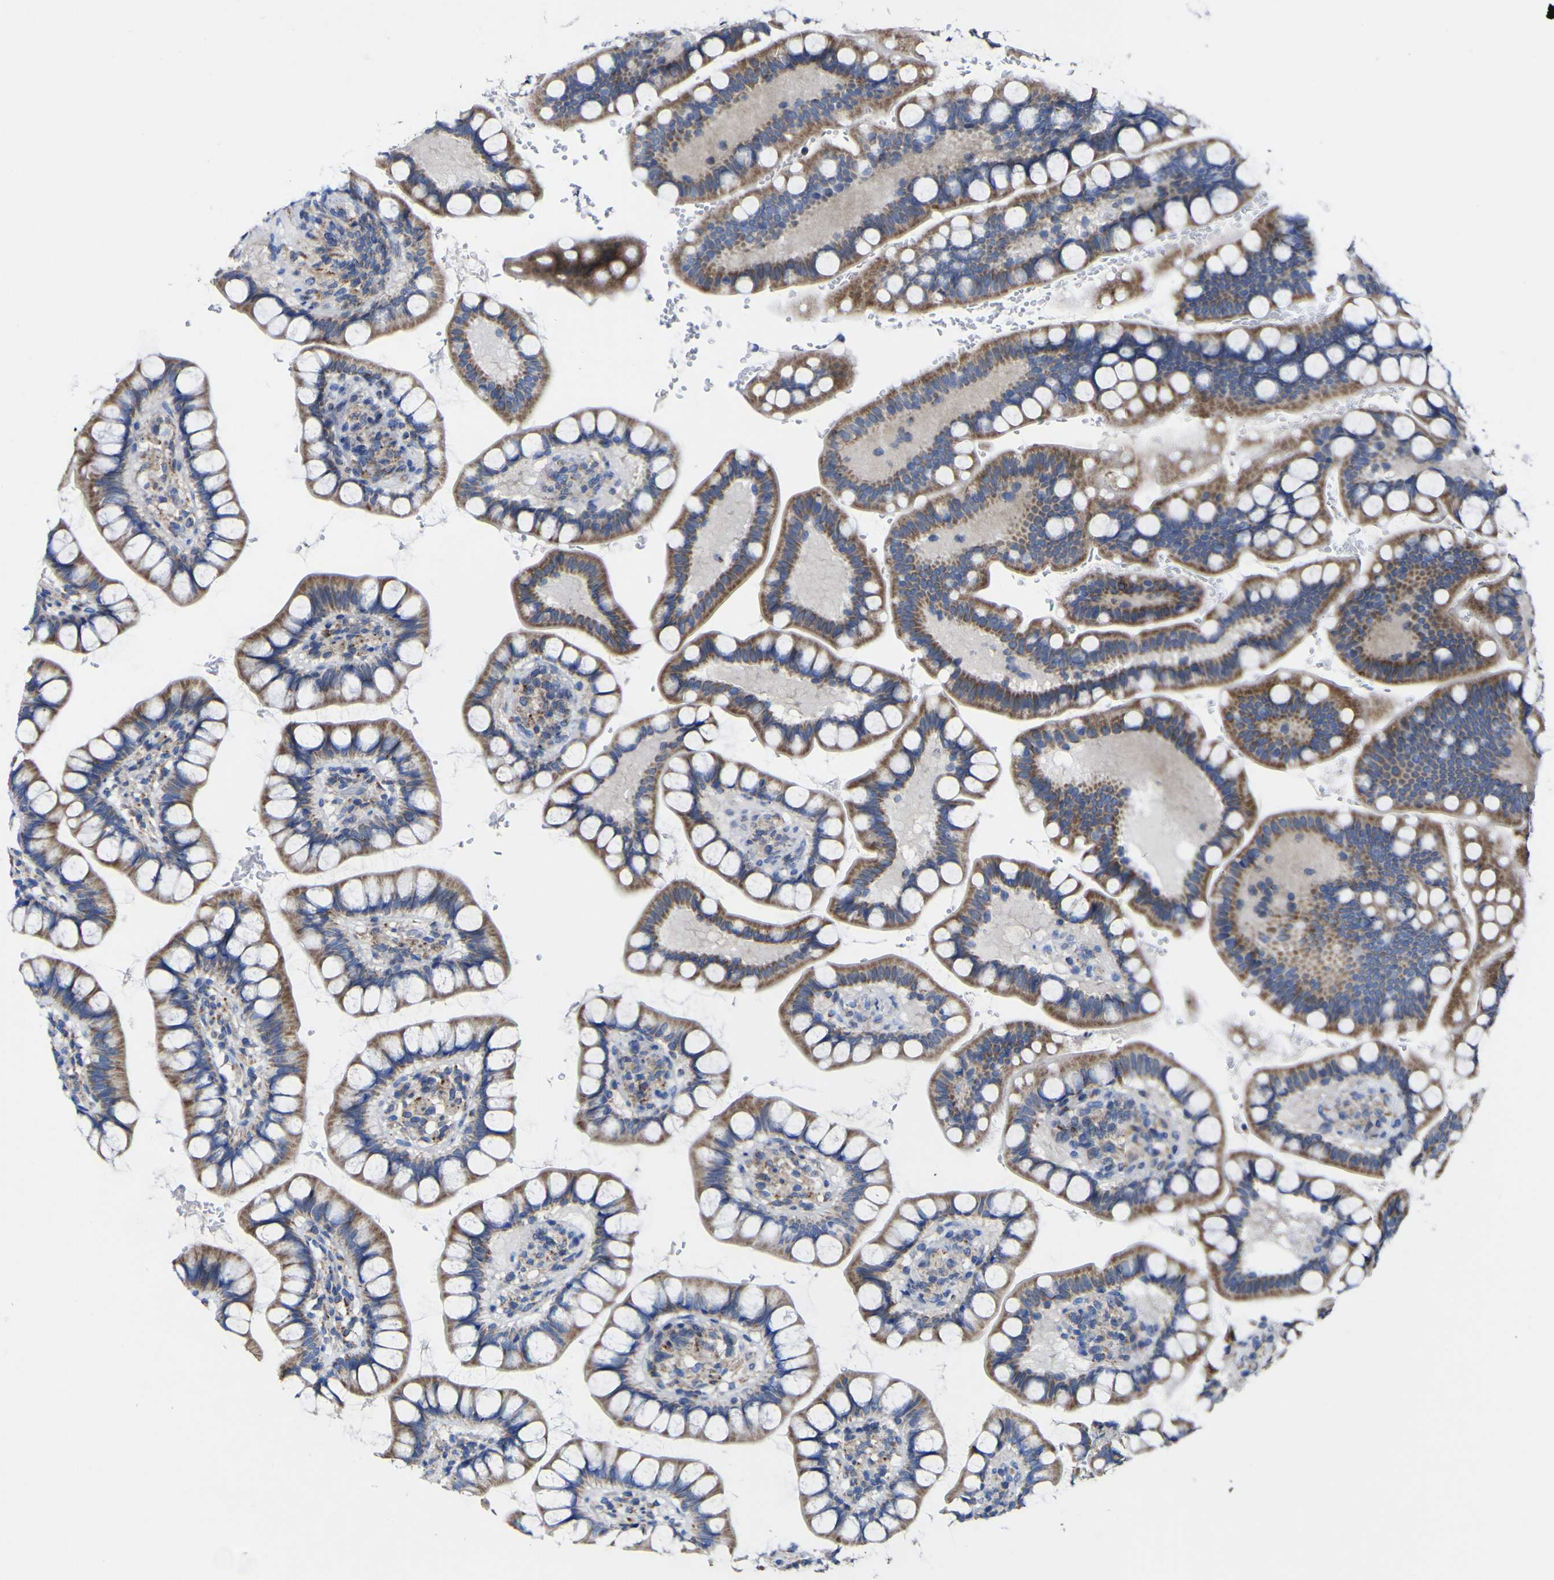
{"staining": {"intensity": "moderate", "quantity": ">75%", "location": "cytoplasmic/membranous"}, "tissue": "small intestine", "cell_type": "Glandular cells", "image_type": "normal", "snomed": [{"axis": "morphology", "description": "Normal tissue, NOS"}, {"axis": "topography", "description": "Small intestine"}], "caption": "Immunohistochemical staining of unremarkable small intestine exhibits medium levels of moderate cytoplasmic/membranous staining in about >75% of glandular cells.", "gene": "CCDC90B", "patient": {"sex": "female", "age": 58}}